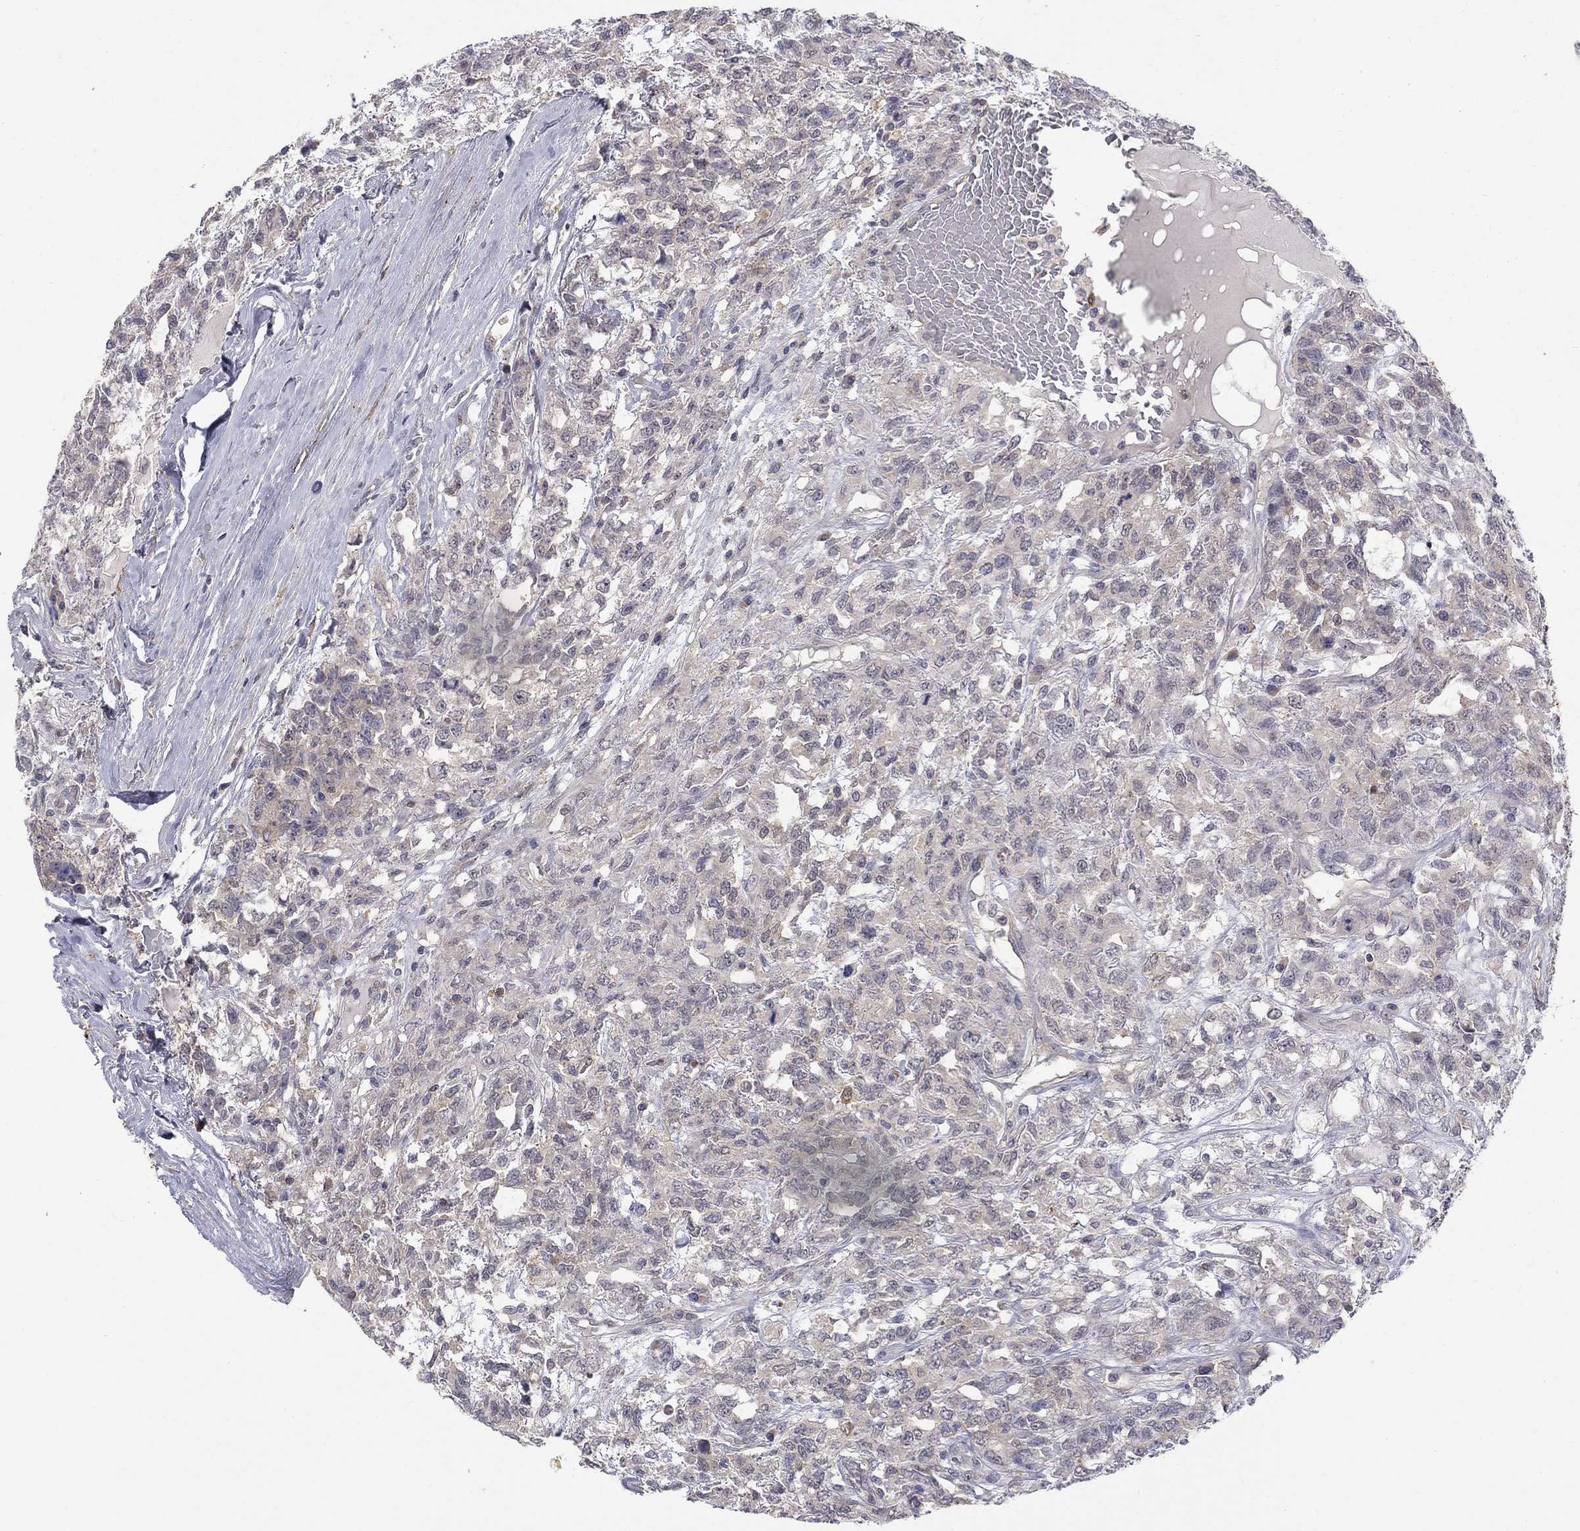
{"staining": {"intensity": "moderate", "quantity": "<25%", "location": "cytoplasmic/membranous"}, "tissue": "testis cancer", "cell_type": "Tumor cells", "image_type": "cancer", "snomed": [{"axis": "morphology", "description": "Seminoma, NOS"}, {"axis": "topography", "description": "Testis"}], "caption": "Testis cancer was stained to show a protein in brown. There is low levels of moderate cytoplasmic/membranous staining in about <25% of tumor cells.", "gene": "PCBP3", "patient": {"sex": "male", "age": 52}}